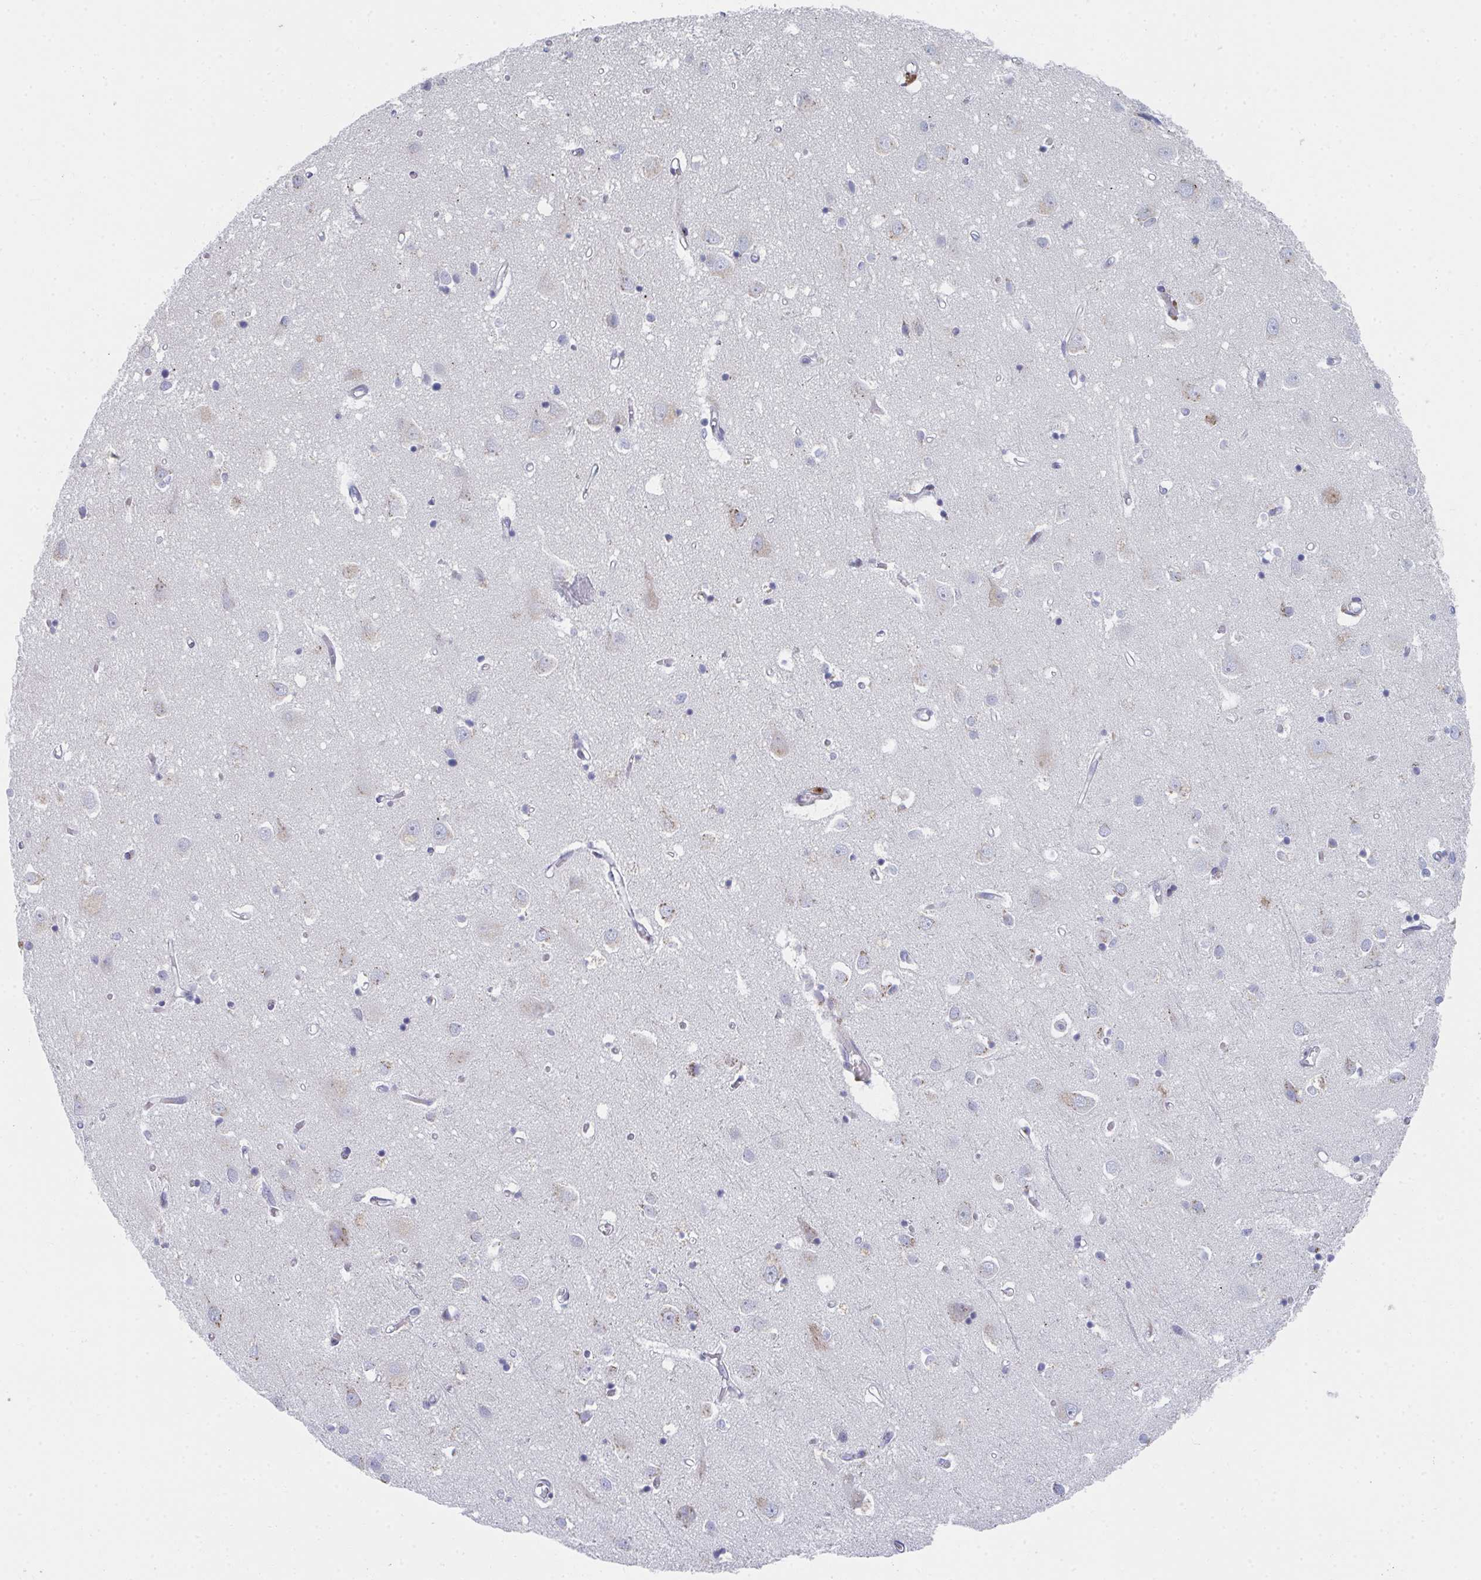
{"staining": {"intensity": "negative", "quantity": "none", "location": "none"}, "tissue": "cerebral cortex", "cell_type": "Endothelial cells", "image_type": "normal", "snomed": [{"axis": "morphology", "description": "Normal tissue, NOS"}, {"axis": "topography", "description": "Cerebral cortex"}], "caption": "This is a photomicrograph of IHC staining of benign cerebral cortex, which shows no expression in endothelial cells.", "gene": "PSMG1", "patient": {"sex": "male", "age": 70}}